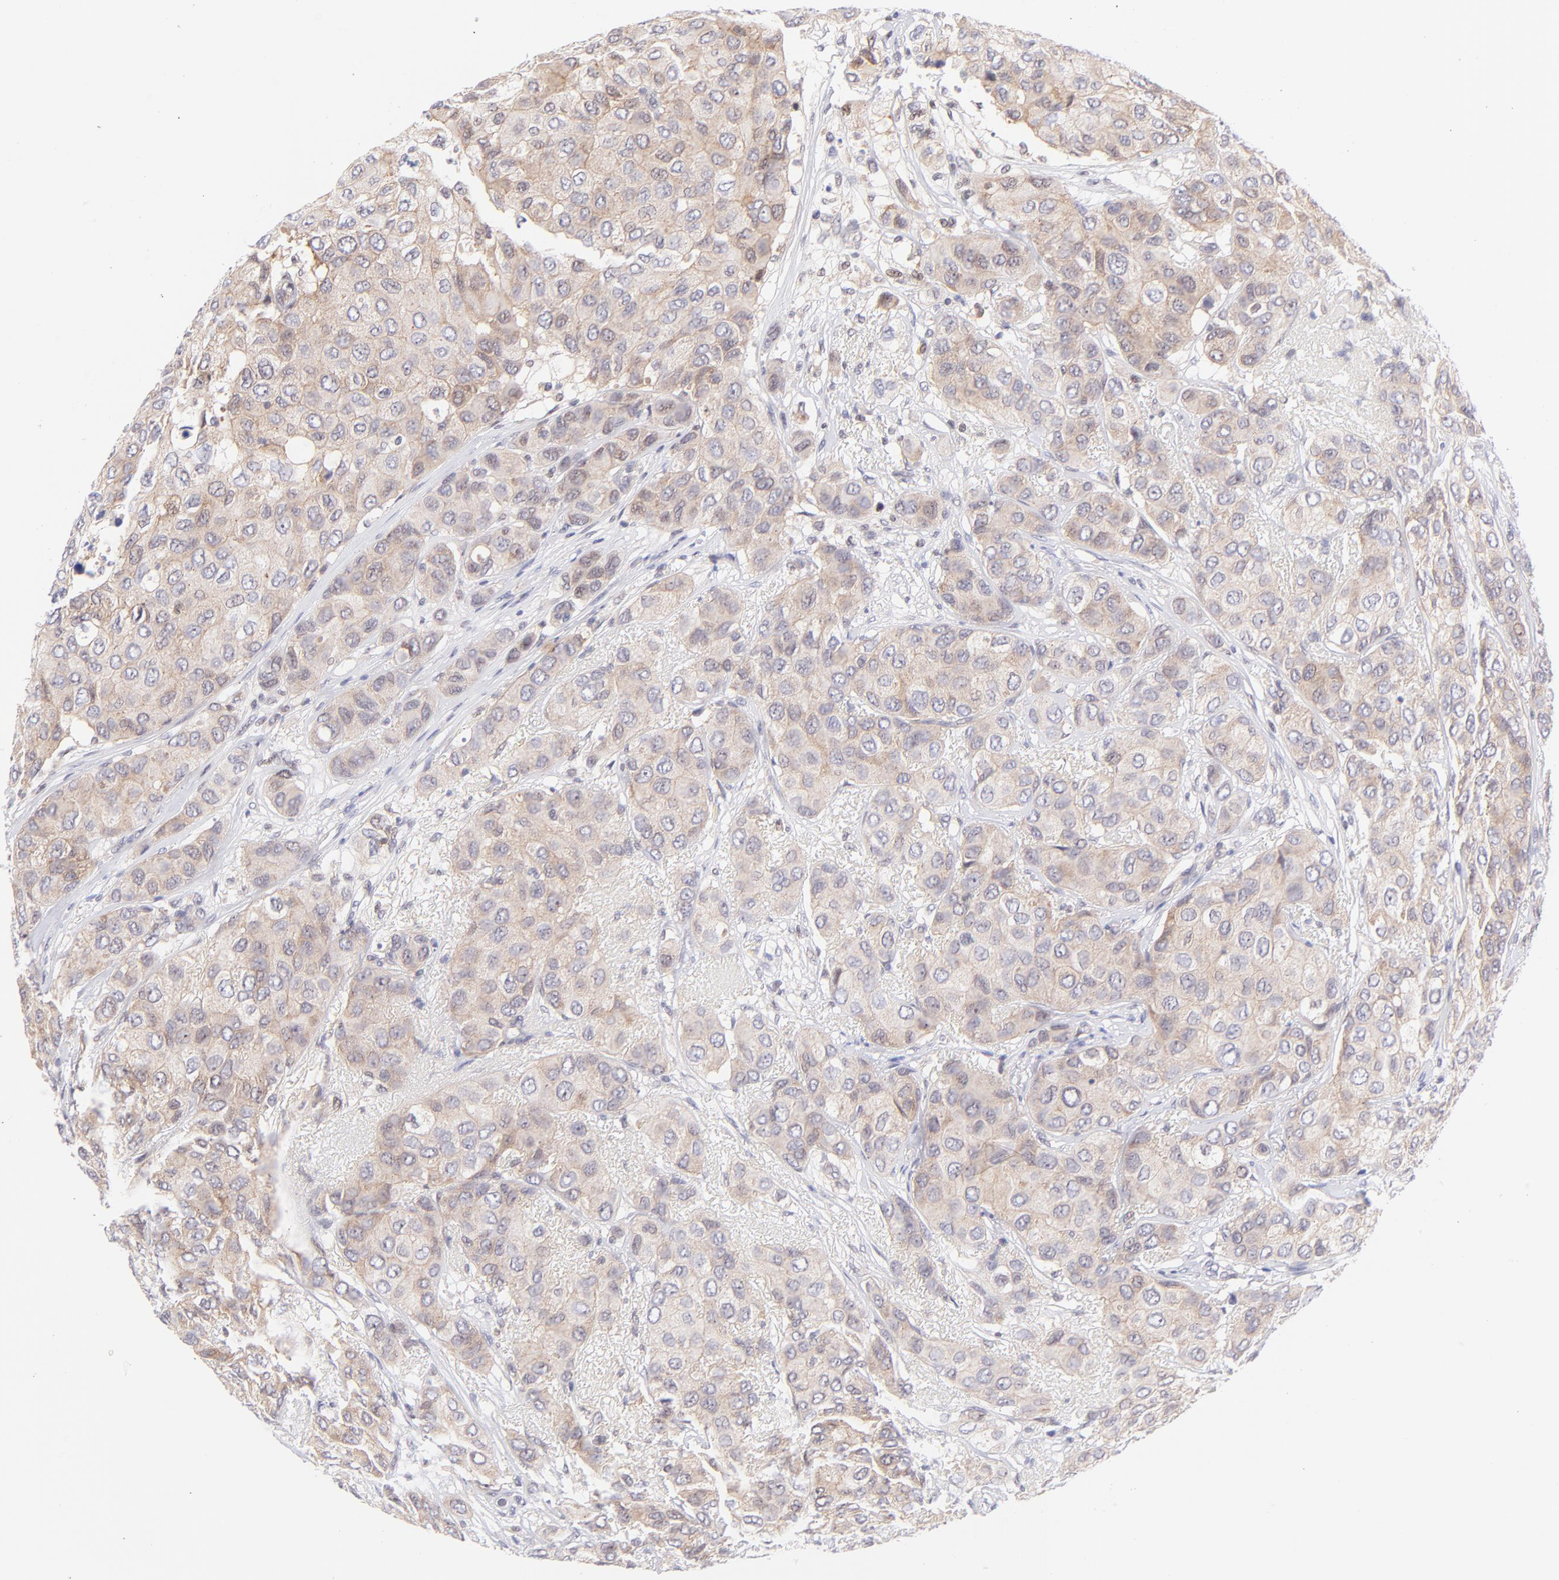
{"staining": {"intensity": "weak", "quantity": ">75%", "location": "cytoplasmic/membranous"}, "tissue": "breast cancer", "cell_type": "Tumor cells", "image_type": "cancer", "snomed": [{"axis": "morphology", "description": "Duct carcinoma"}, {"axis": "topography", "description": "Breast"}], "caption": "This image demonstrates breast invasive ductal carcinoma stained with immunohistochemistry to label a protein in brown. The cytoplasmic/membranous of tumor cells show weak positivity for the protein. Nuclei are counter-stained blue.", "gene": "PBDC1", "patient": {"sex": "female", "age": 68}}